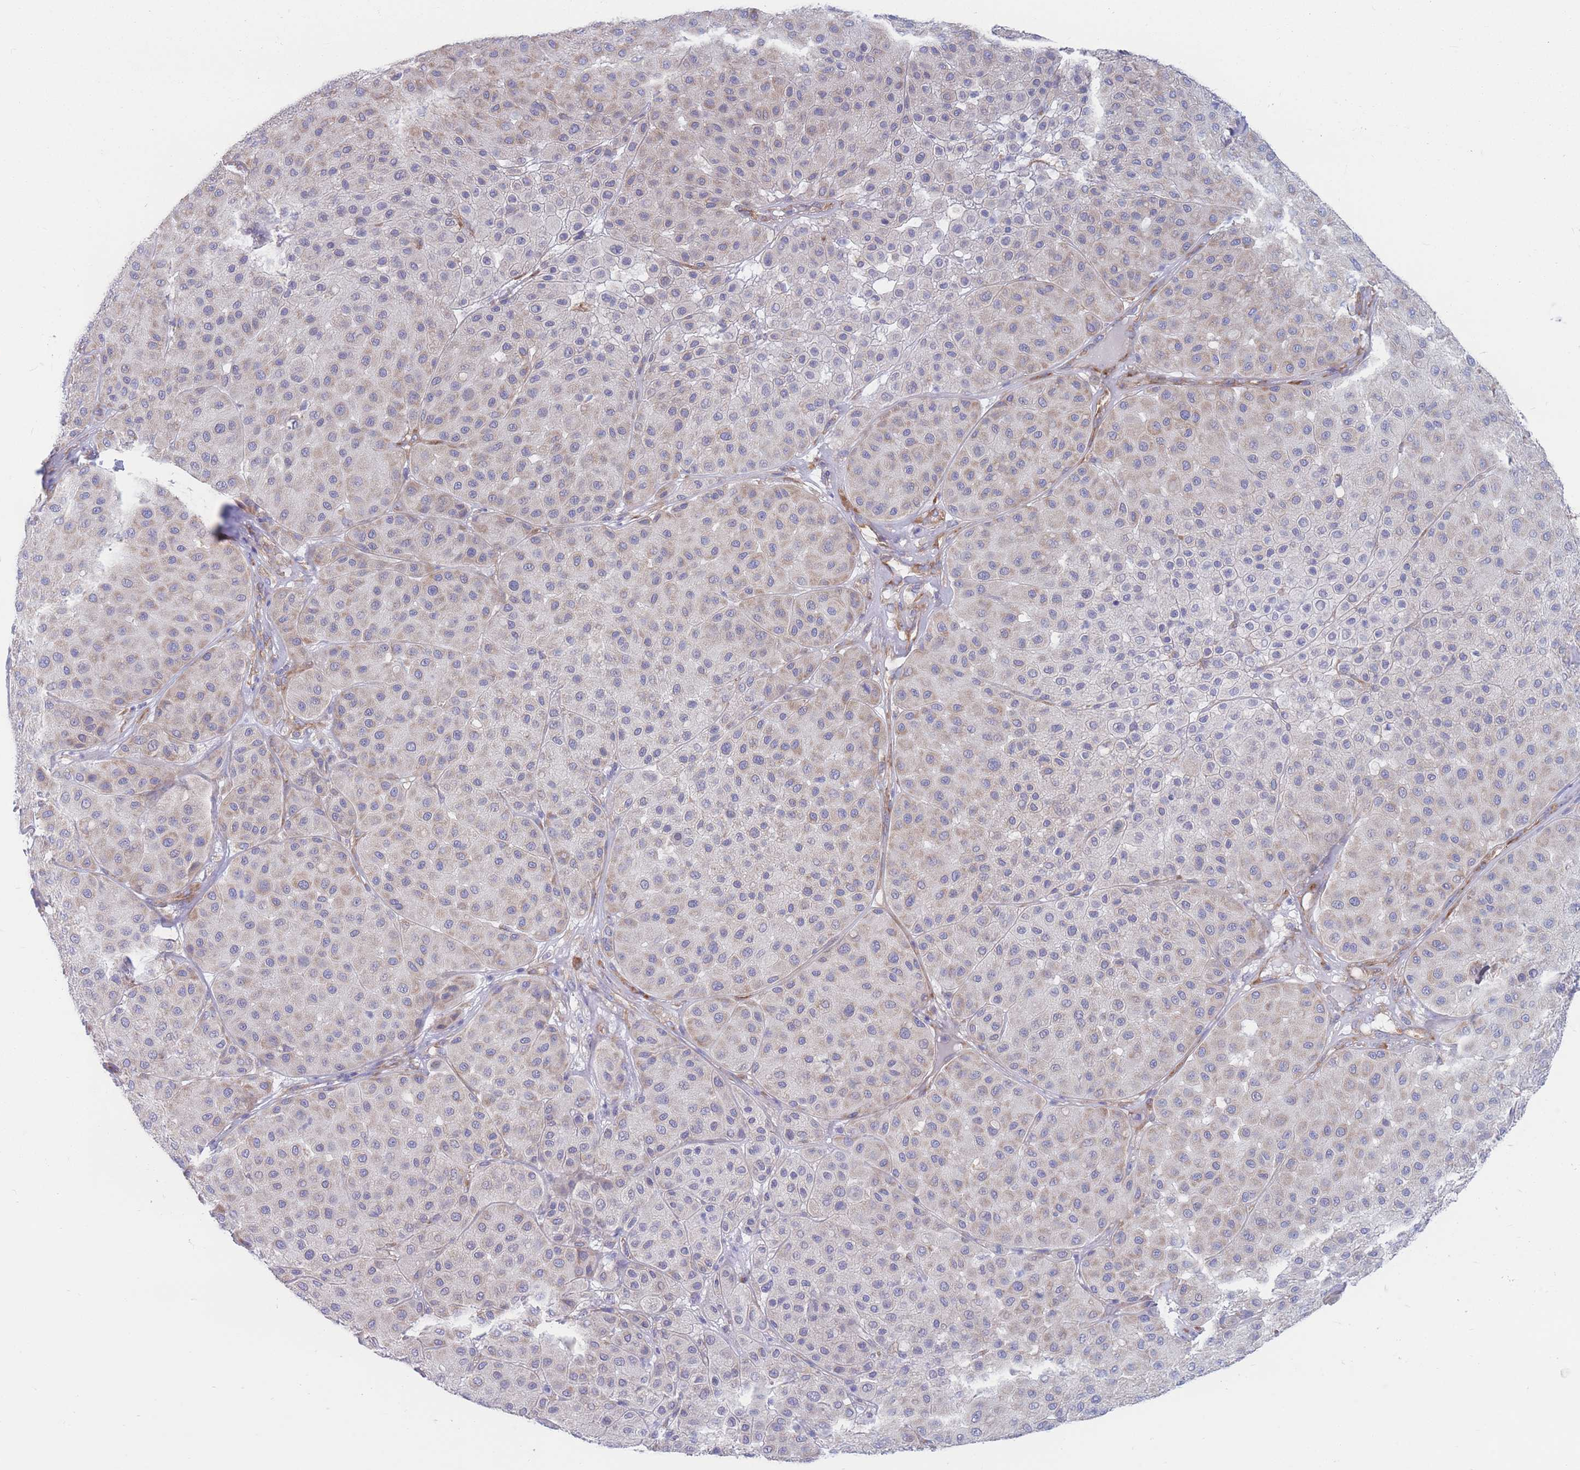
{"staining": {"intensity": "weak", "quantity": "25%-75%", "location": "cytoplasmic/membranous"}, "tissue": "melanoma", "cell_type": "Tumor cells", "image_type": "cancer", "snomed": [{"axis": "morphology", "description": "Malignant melanoma, Metastatic site"}, {"axis": "topography", "description": "Smooth muscle"}], "caption": "High-power microscopy captured an IHC micrograph of malignant melanoma (metastatic site), revealing weak cytoplasmic/membranous staining in approximately 25%-75% of tumor cells.", "gene": "RPL8", "patient": {"sex": "male", "age": 41}}